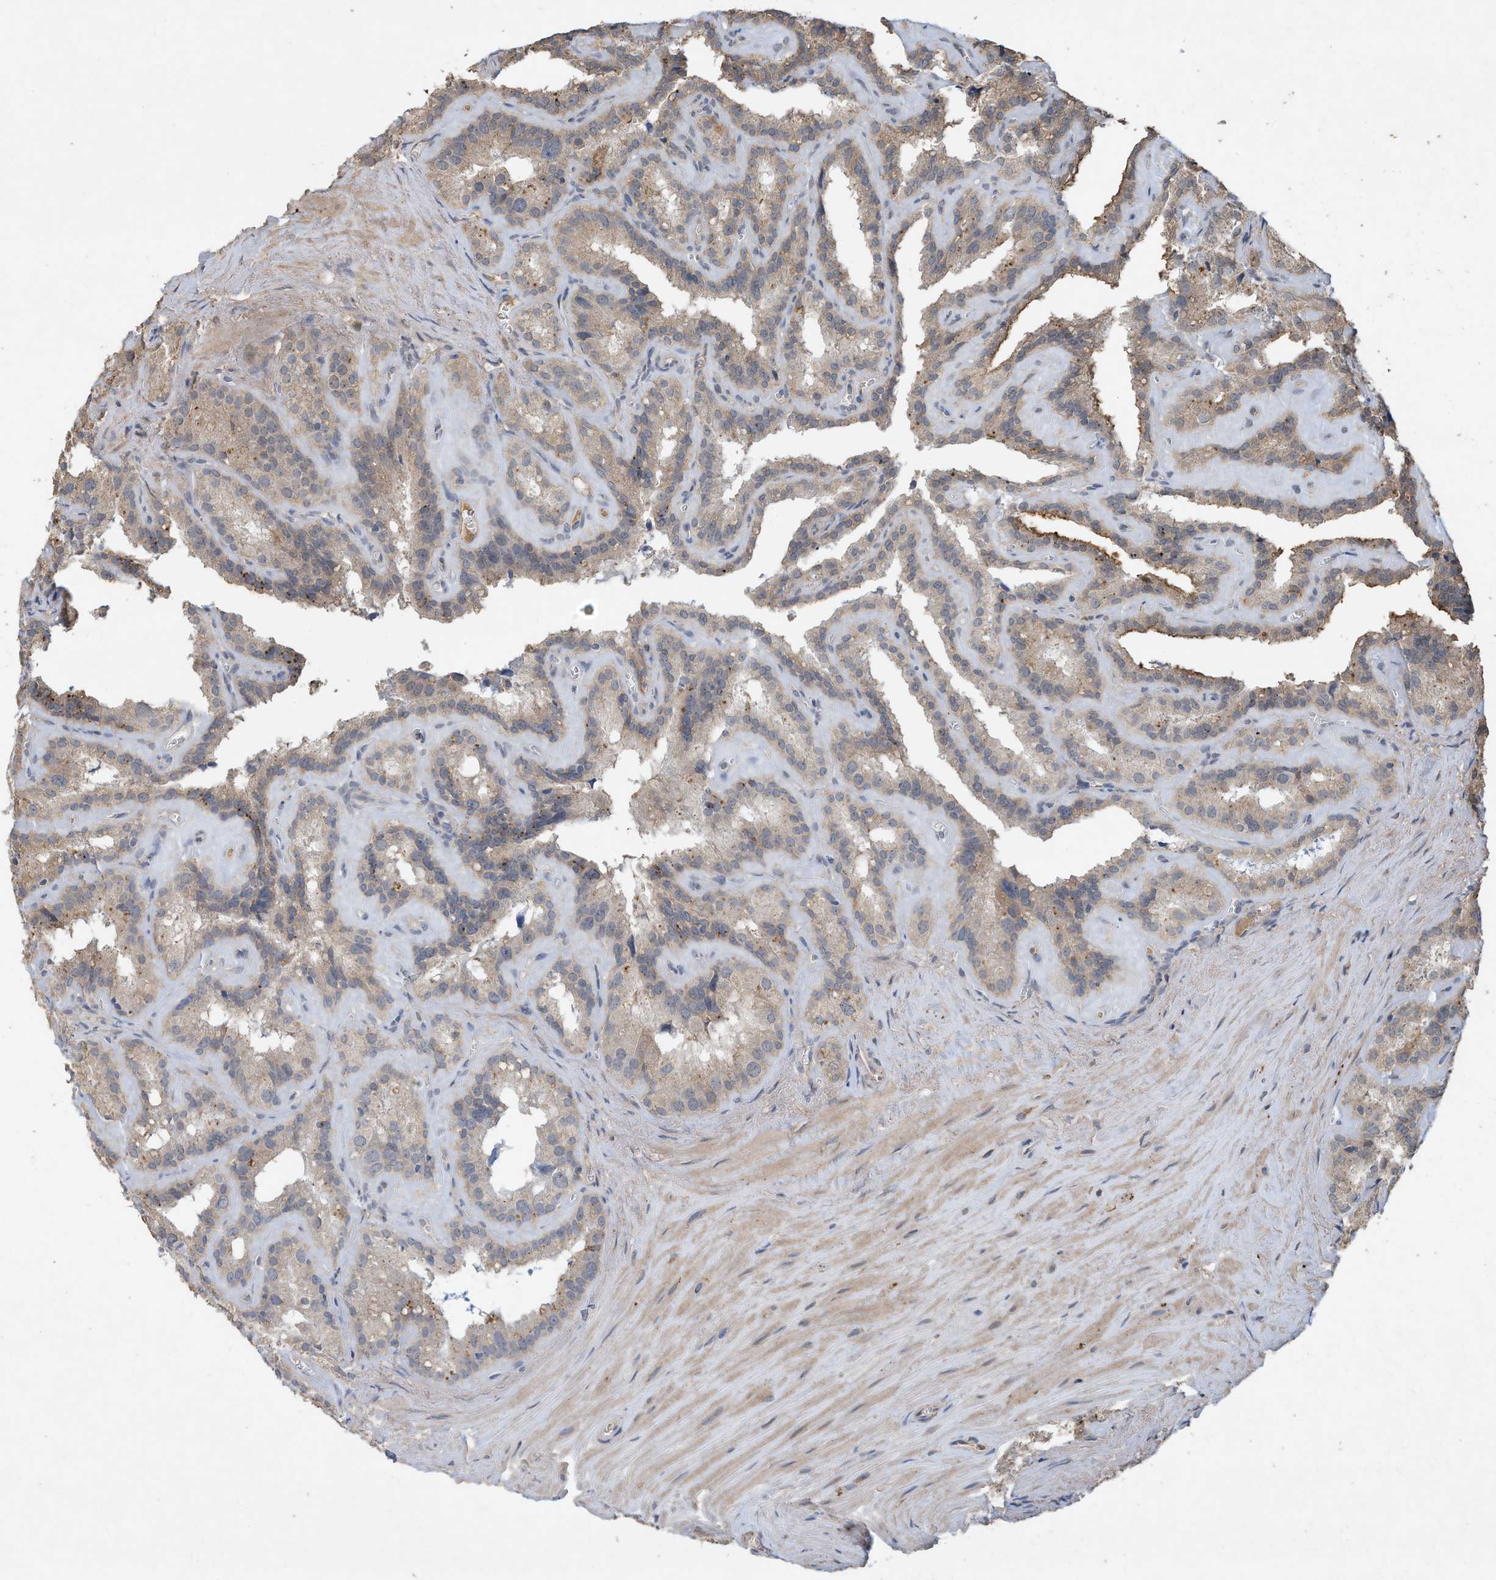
{"staining": {"intensity": "weak", "quantity": "25%-75%", "location": "cytoplasmic/membranous"}, "tissue": "seminal vesicle", "cell_type": "Glandular cells", "image_type": "normal", "snomed": [{"axis": "morphology", "description": "Normal tissue, NOS"}, {"axis": "topography", "description": "Prostate"}, {"axis": "topography", "description": "Seminal veicle"}], "caption": "A low amount of weak cytoplasmic/membranous staining is present in approximately 25%-75% of glandular cells in benign seminal vesicle. (Brightfield microscopy of DAB IHC at high magnification).", "gene": "CAPN13", "patient": {"sex": "male", "age": 59}}